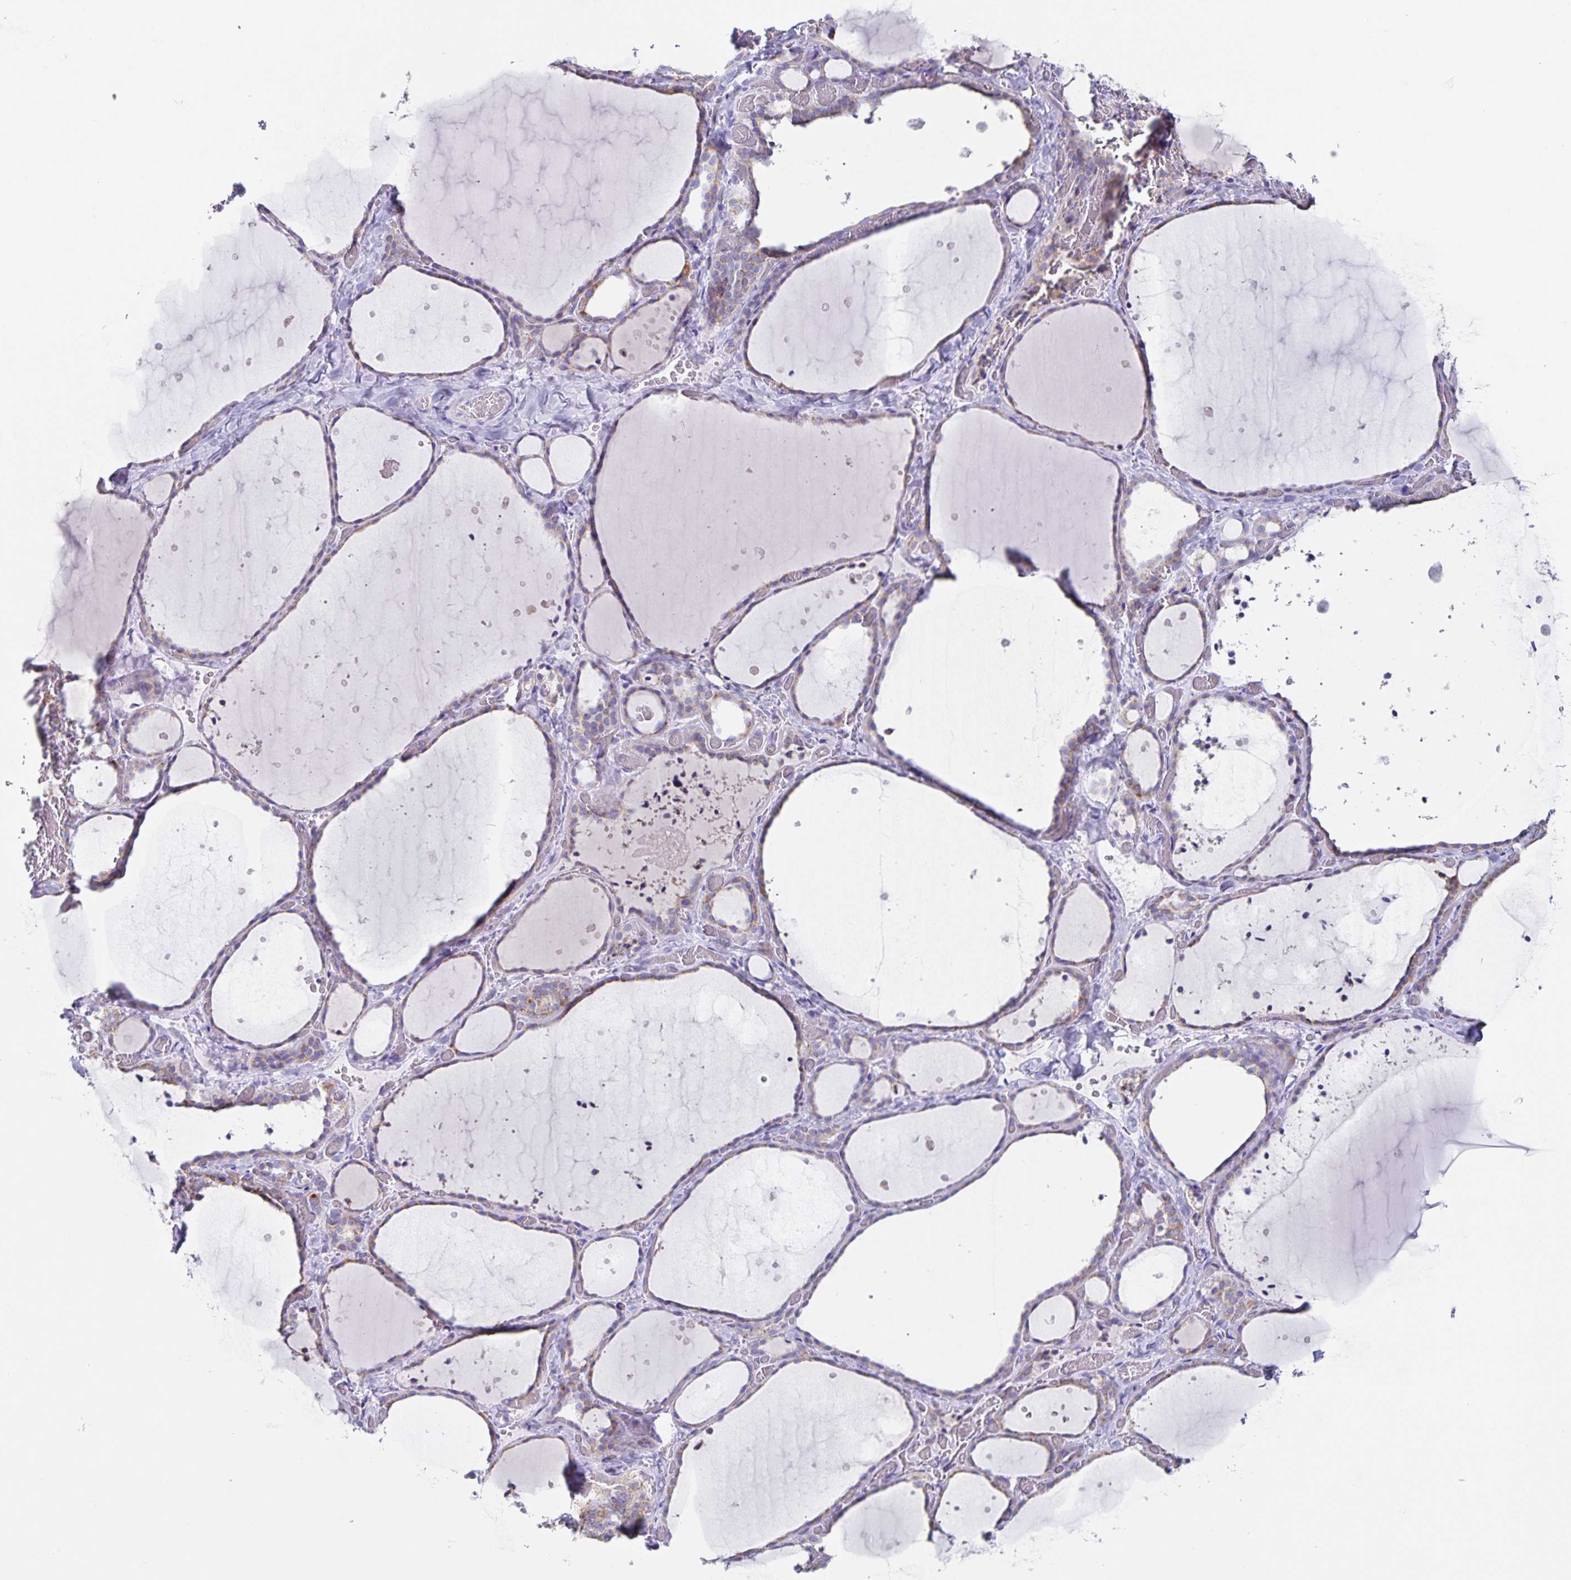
{"staining": {"intensity": "moderate", "quantity": "<25%", "location": "cytoplasmic/membranous"}, "tissue": "thyroid gland", "cell_type": "Glandular cells", "image_type": "normal", "snomed": [{"axis": "morphology", "description": "Normal tissue, NOS"}, {"axis": "topography", "description": "Thyroid gland"}], "caption": "Protein analysis of benign thyroid gland exhibits moderate cytoplasmic/membranous staining in approximately <25% of glandular cells.", "gene": "RPL36A", "patient": {"sex": "female", "age": 36}}